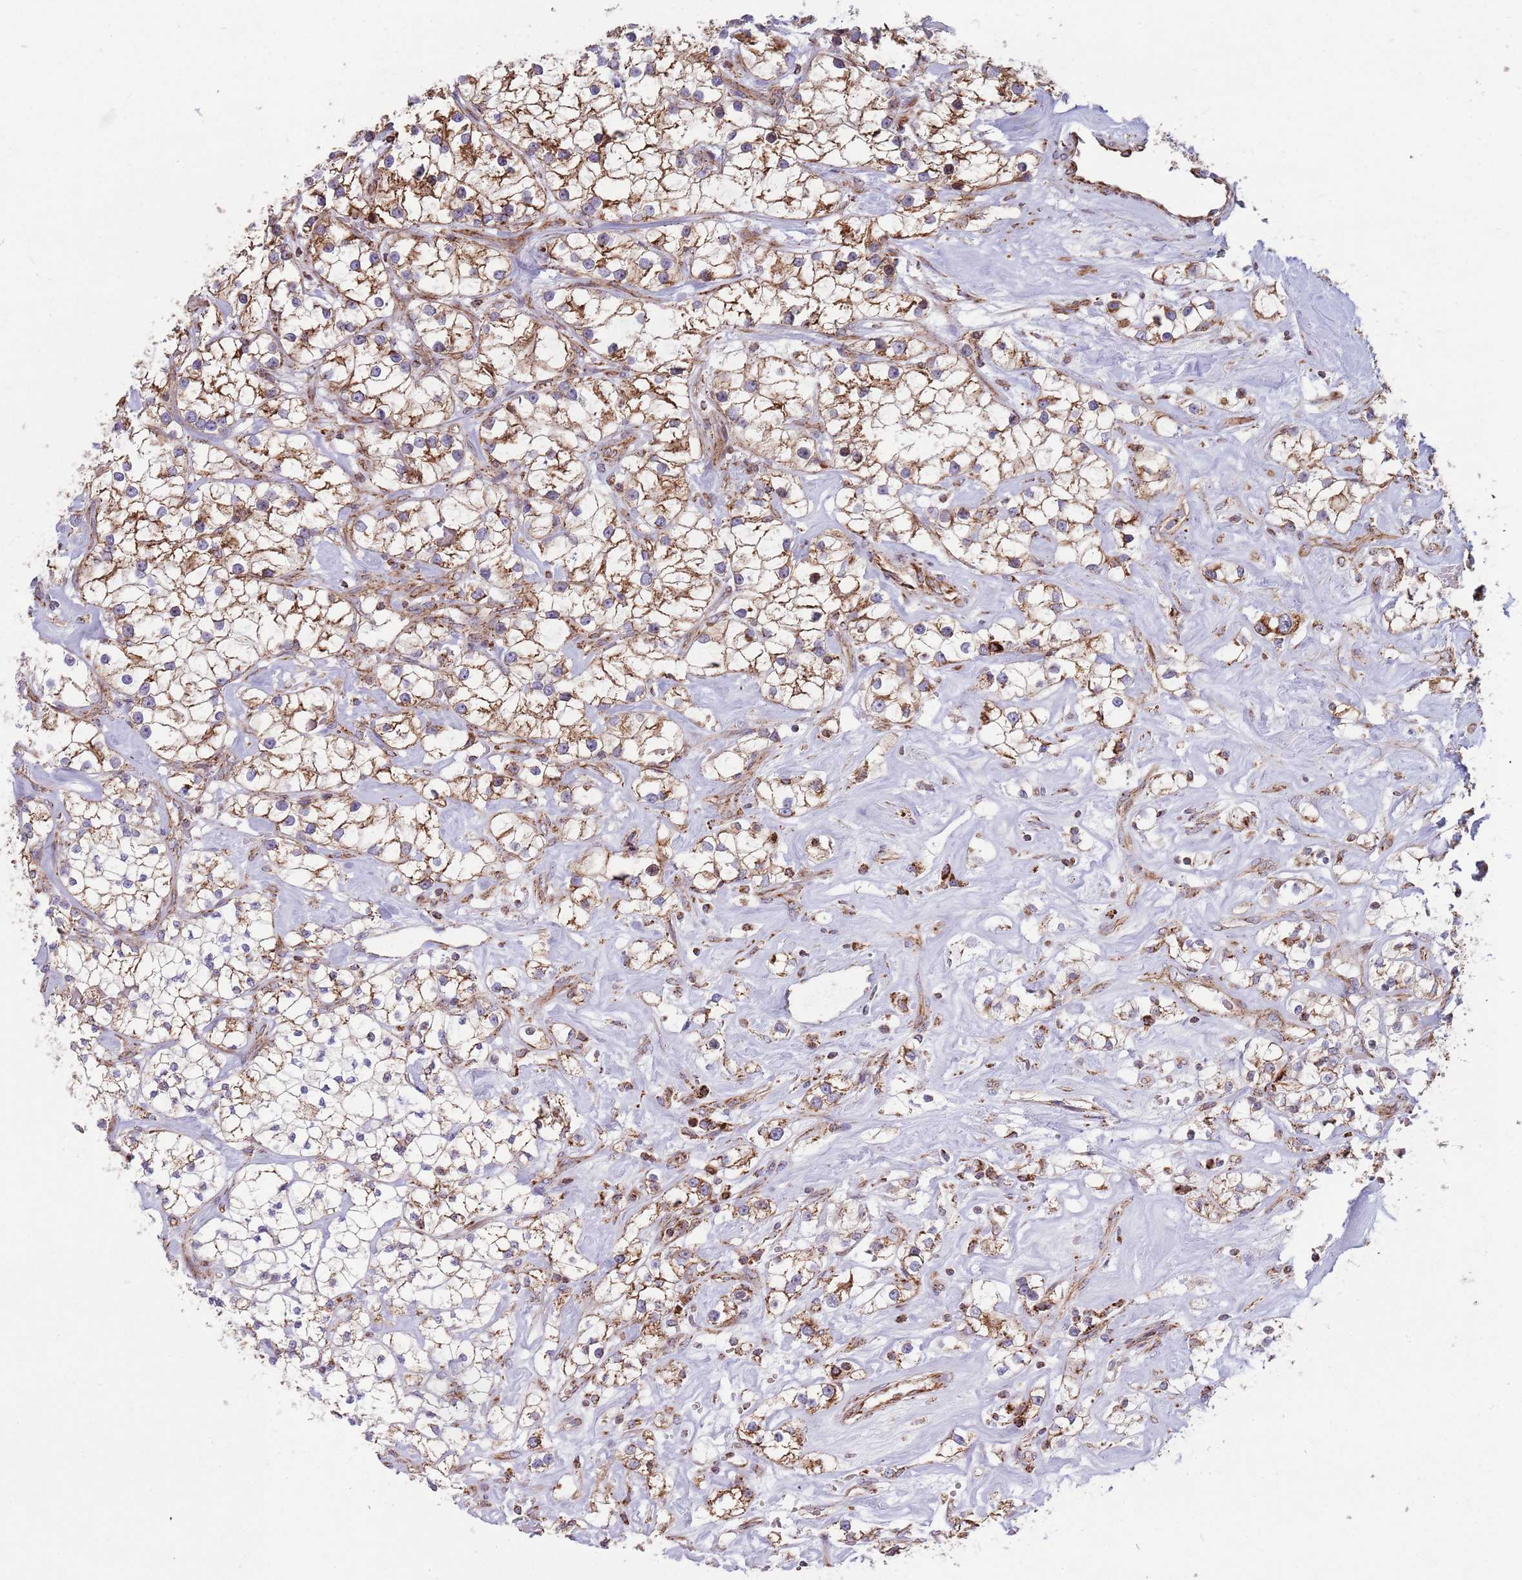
{"staining": {"intensity": "strong", "quantity": ">75%", "location": "cytoplasmic/membranous"}, "tissue": "renal cancer", "cell_type": "Tumor cells", "image_type": "cancer", "snomed": [{"axis": "morphology", "description": "Adenocarcinoma, NOS"}, {"axis": "topography", "description": "Kidney"}], "caption": "A photomicrograph of human renal cancer (adenocarcinoma) stained for a protein exhibits strong cytoplasmic/membranous brown staining in tumor cells.", "gene": "ATP5PD", "patient": {"sex": "male", "age": 77}}